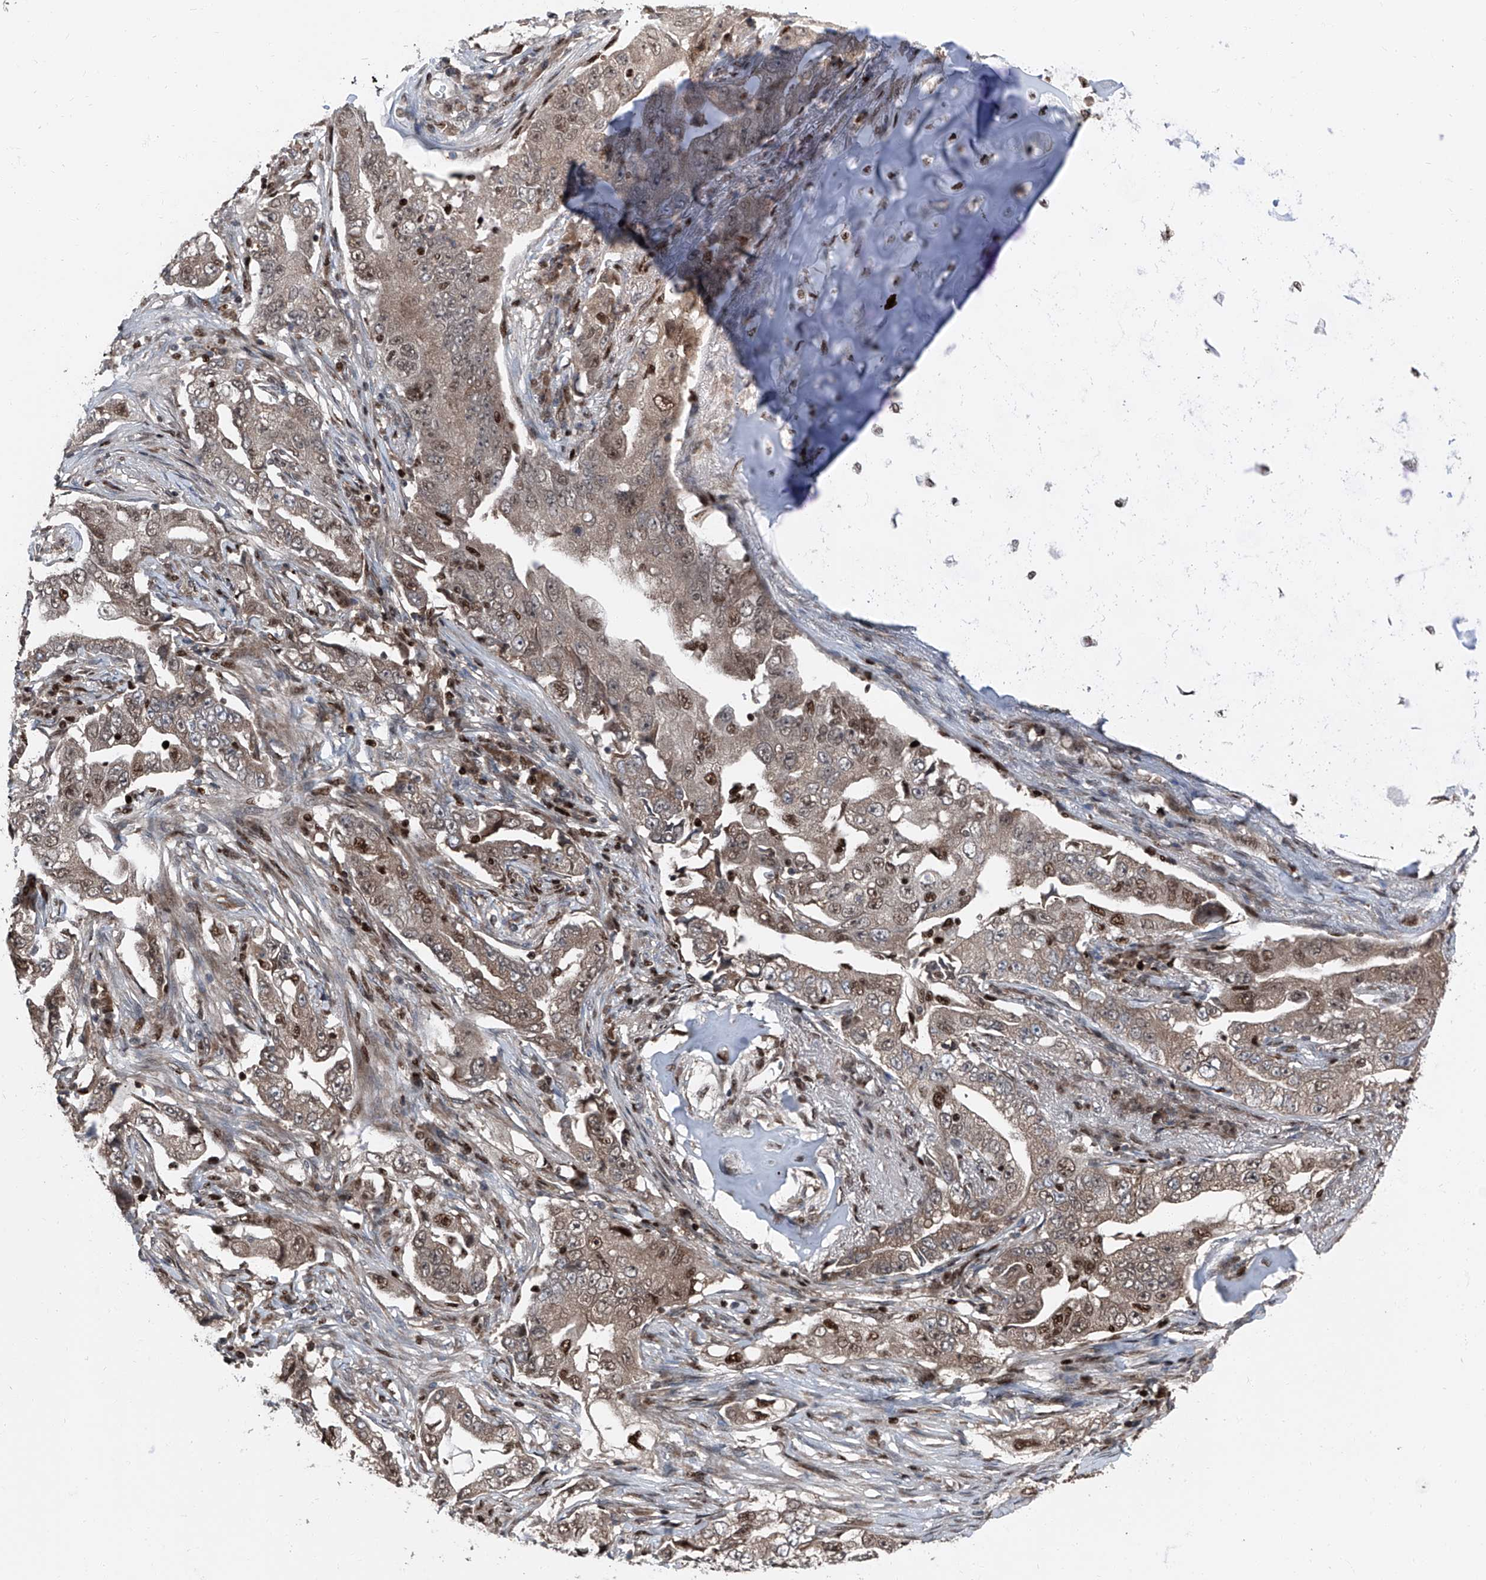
{"staining": {"intensity": "weak", "quantity": ">75%", "location": "cytoplasmic/membranous,nuclear"}, "tissue": "lung cancer", "cell_type": "Tumor cells", "image_type": "cancer", "snomed": [{"axis": "morphology", "description": "Adenocarcinoma, NOS"}, {"axis": "topography", "description": "Lung"}], "caption": "Immunohistochemistry (IHC) micrograph of neoplastic tissue: adenocarcinoma (lung) stained using immunohistochemistry (IHC) displays low levels of weak protein expression localized specifically in the cytoplasmic/membranous and nuclear of tumor cells, appearing as a cytoplasmic/membranous and nuclear brown color.", "gene": "FKBP5", "patient": {"sex": "female", "age": 51}}